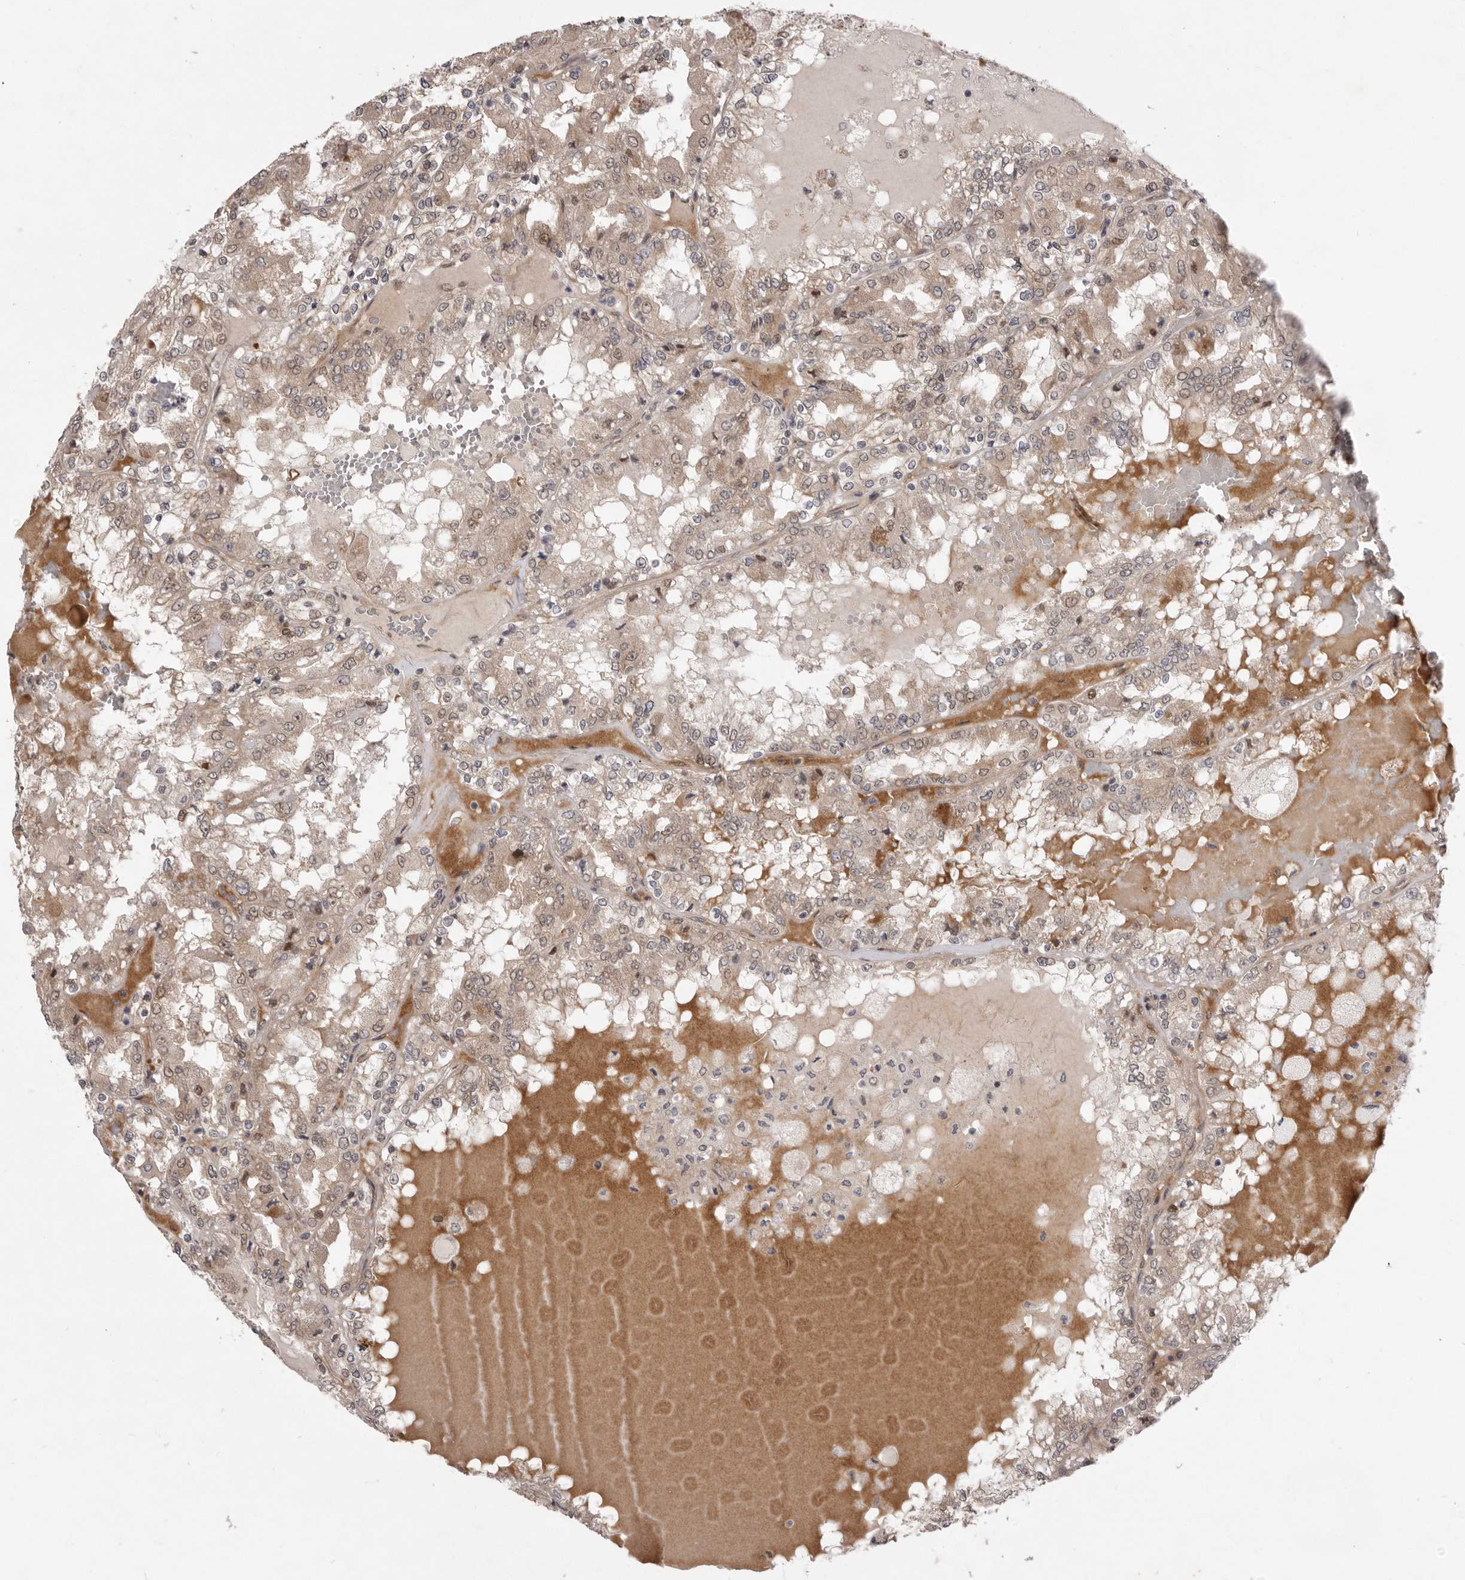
{"staining": {"intensity": "weak", "quantity": ">75%", "location": "cytoplasmic/membranous"}, "tissue": "renal cancer", "cell_type": "Tumor cells", "image_type": "cancer", "snomed": [{"axis": "morphology", "description": "Adenocarcinoma, NOS"}, {"axis": "topography", "description": "Kidney"}], "caption": "Human renal adenocarcinoma stained with a protein marker demonstrates weak staining in tumor cells.", "gene": "TBC1D8B", "patient": {"sex": "female", "age": 56}}